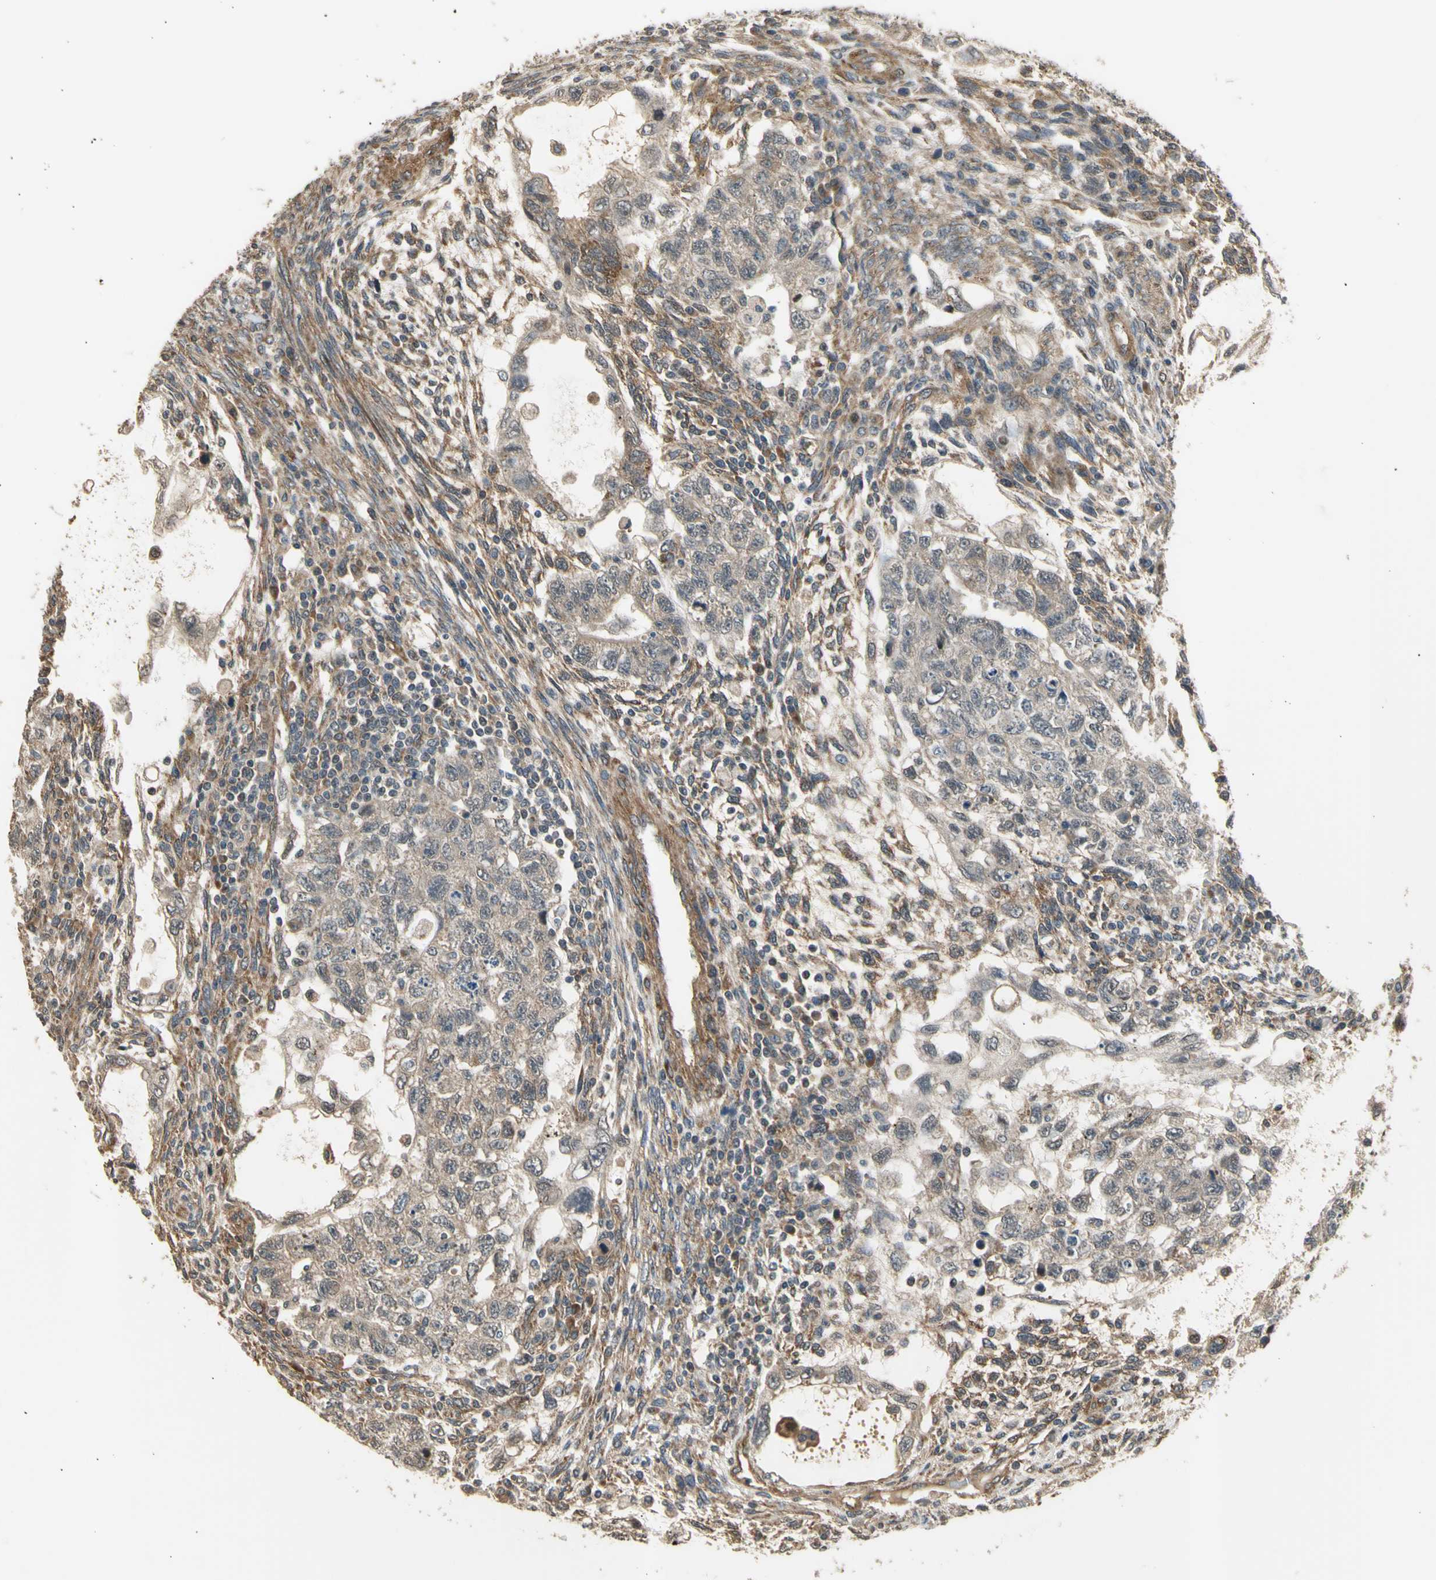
{"staining": {"intensity": "weak", "quantity": ">75%", "location": "cytoplasmic/membranous"}, "tissue": "testis cancer", "cell_type": "Tumor cells", "image_type": "cancer", "snomed": [{"axis": "morphology", "description": "Normal tissue, NOS"}, {"axis": "morphology", "description": "Carcinoma, Embryonal, NOS"}, {"axis": "topography", "description": "Testis"}], "caption": "This image reveals immunohistochemistry (IHC) staining of human embryonal carcinoma (testis), with low weak cytoplasmic/membranous staining in approximately >75% of tumor cells.", "gene": "EFNB2", "patient": {"sex": "male", "age": 36}}